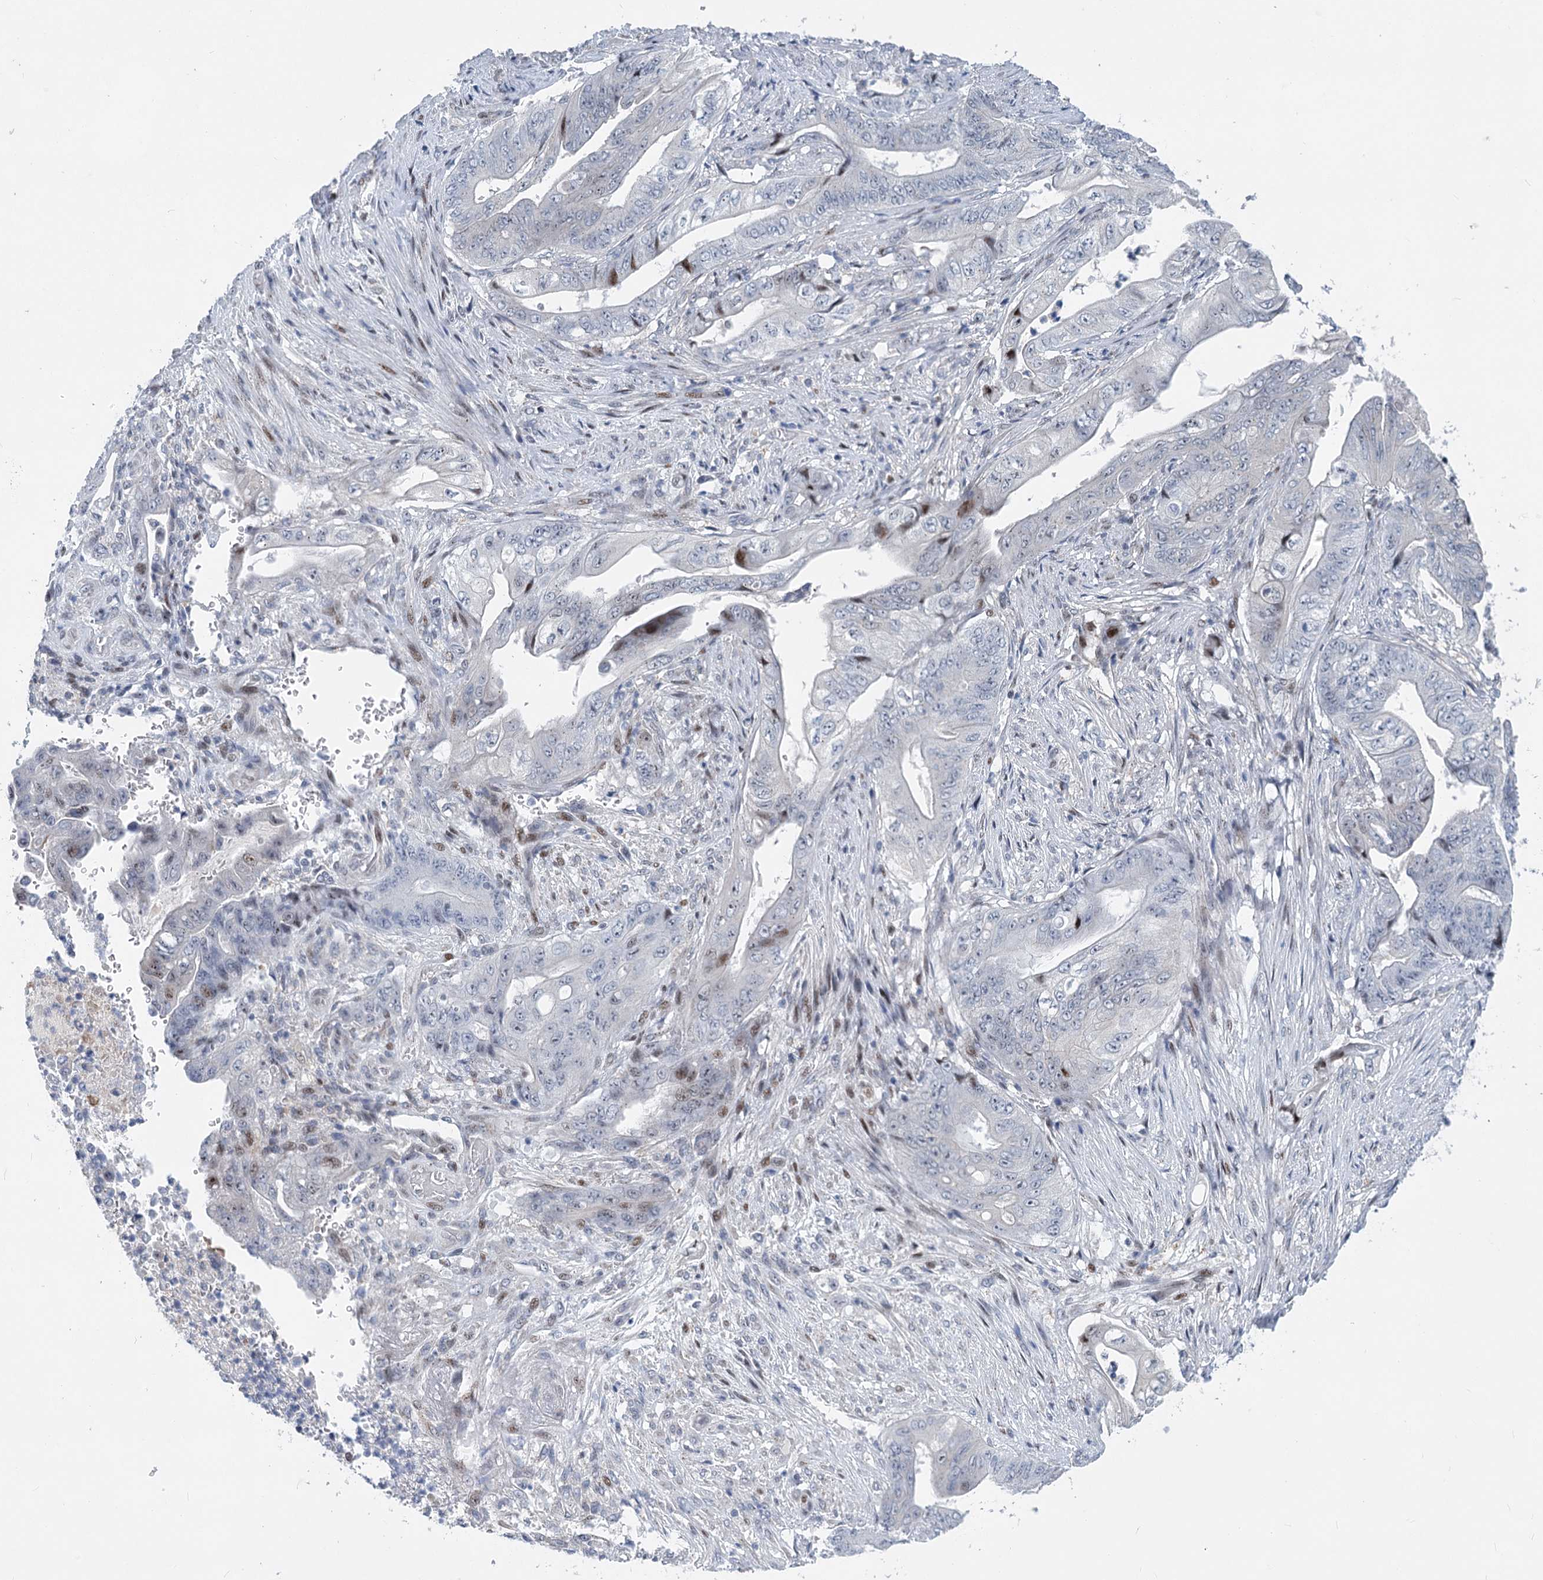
{"staining": {"intensity": "moderate", "quantity": "<25%", "location": "nuclear"}, "tissue": "stomach cancer", "cell_type": "Tumor cells", "image_type": "cancer", "snomed": [{"axis": "morphology", "description": "Adenocarcinoma, NOS"}, {"axis": "topography", "description": "Stomach"}], "caption": "Stomach cancer stained with DAB immunohistochemistry displays low levels of moderate nuclear staining in about <25% of tumor cells.", "gene": "CAMTA1", "patient": {"sex": "female", "age": 73}}